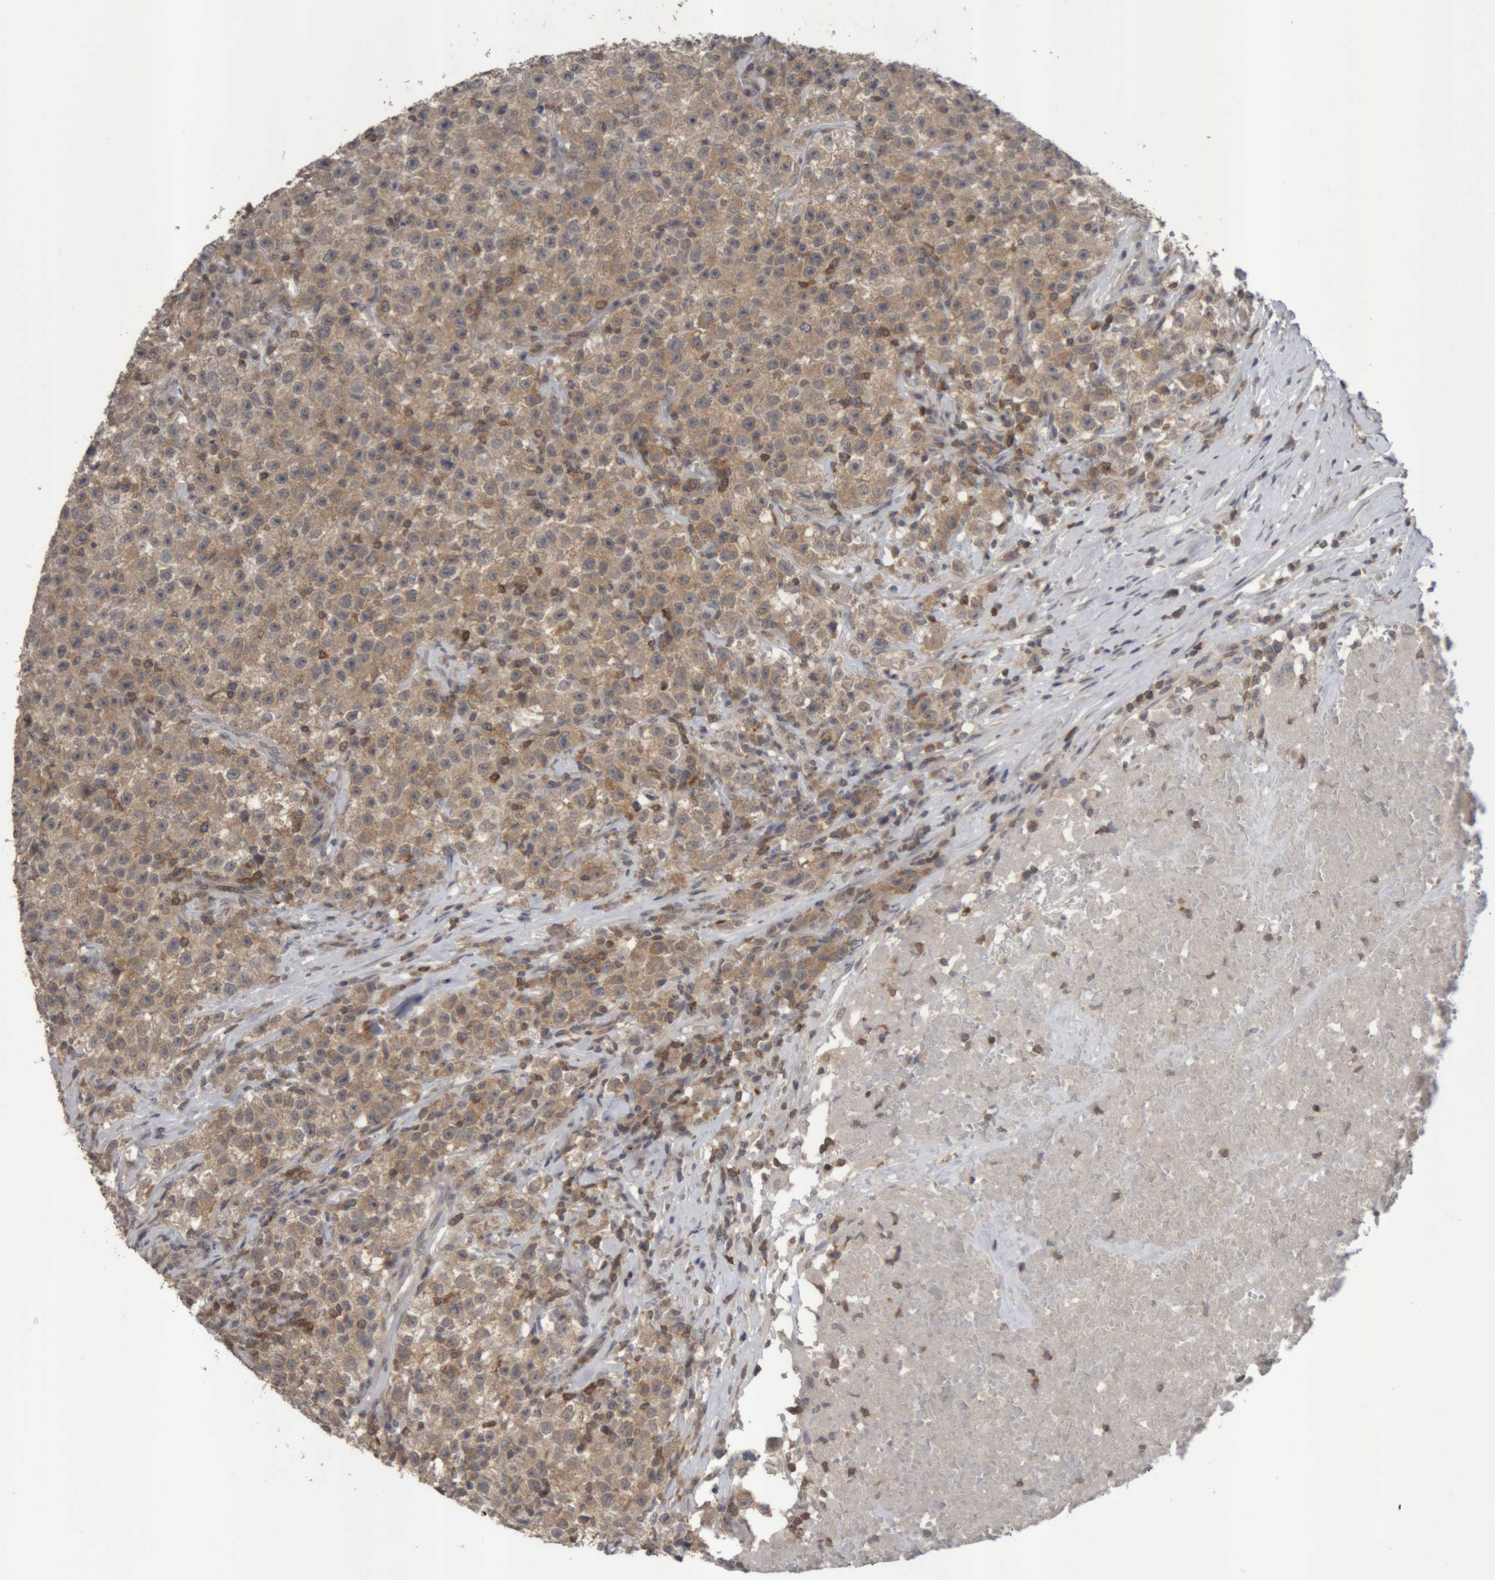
{"staining": {"intensity": "weak", "quantity": ">75%", "location": "cytoplasmic/membranous"}, "tissue": "testis cancer", "cell_type": "Tumor cells", "image_type": "cancer", "snomed": [{"axis": "morphology", "description": "Seminoma, NOS"}, {"axis": "topography", "description": "Testis"}], "caption": "A low amount of weak cytoplasmic/membranous positivity is seen in about >75% of tumor cells in testis seminoma tissue. (Brightfield microscopy of DAB IHC at high magnification).", "gene": "NFATC2", "patient": {"sex": "male", "age": 22}}